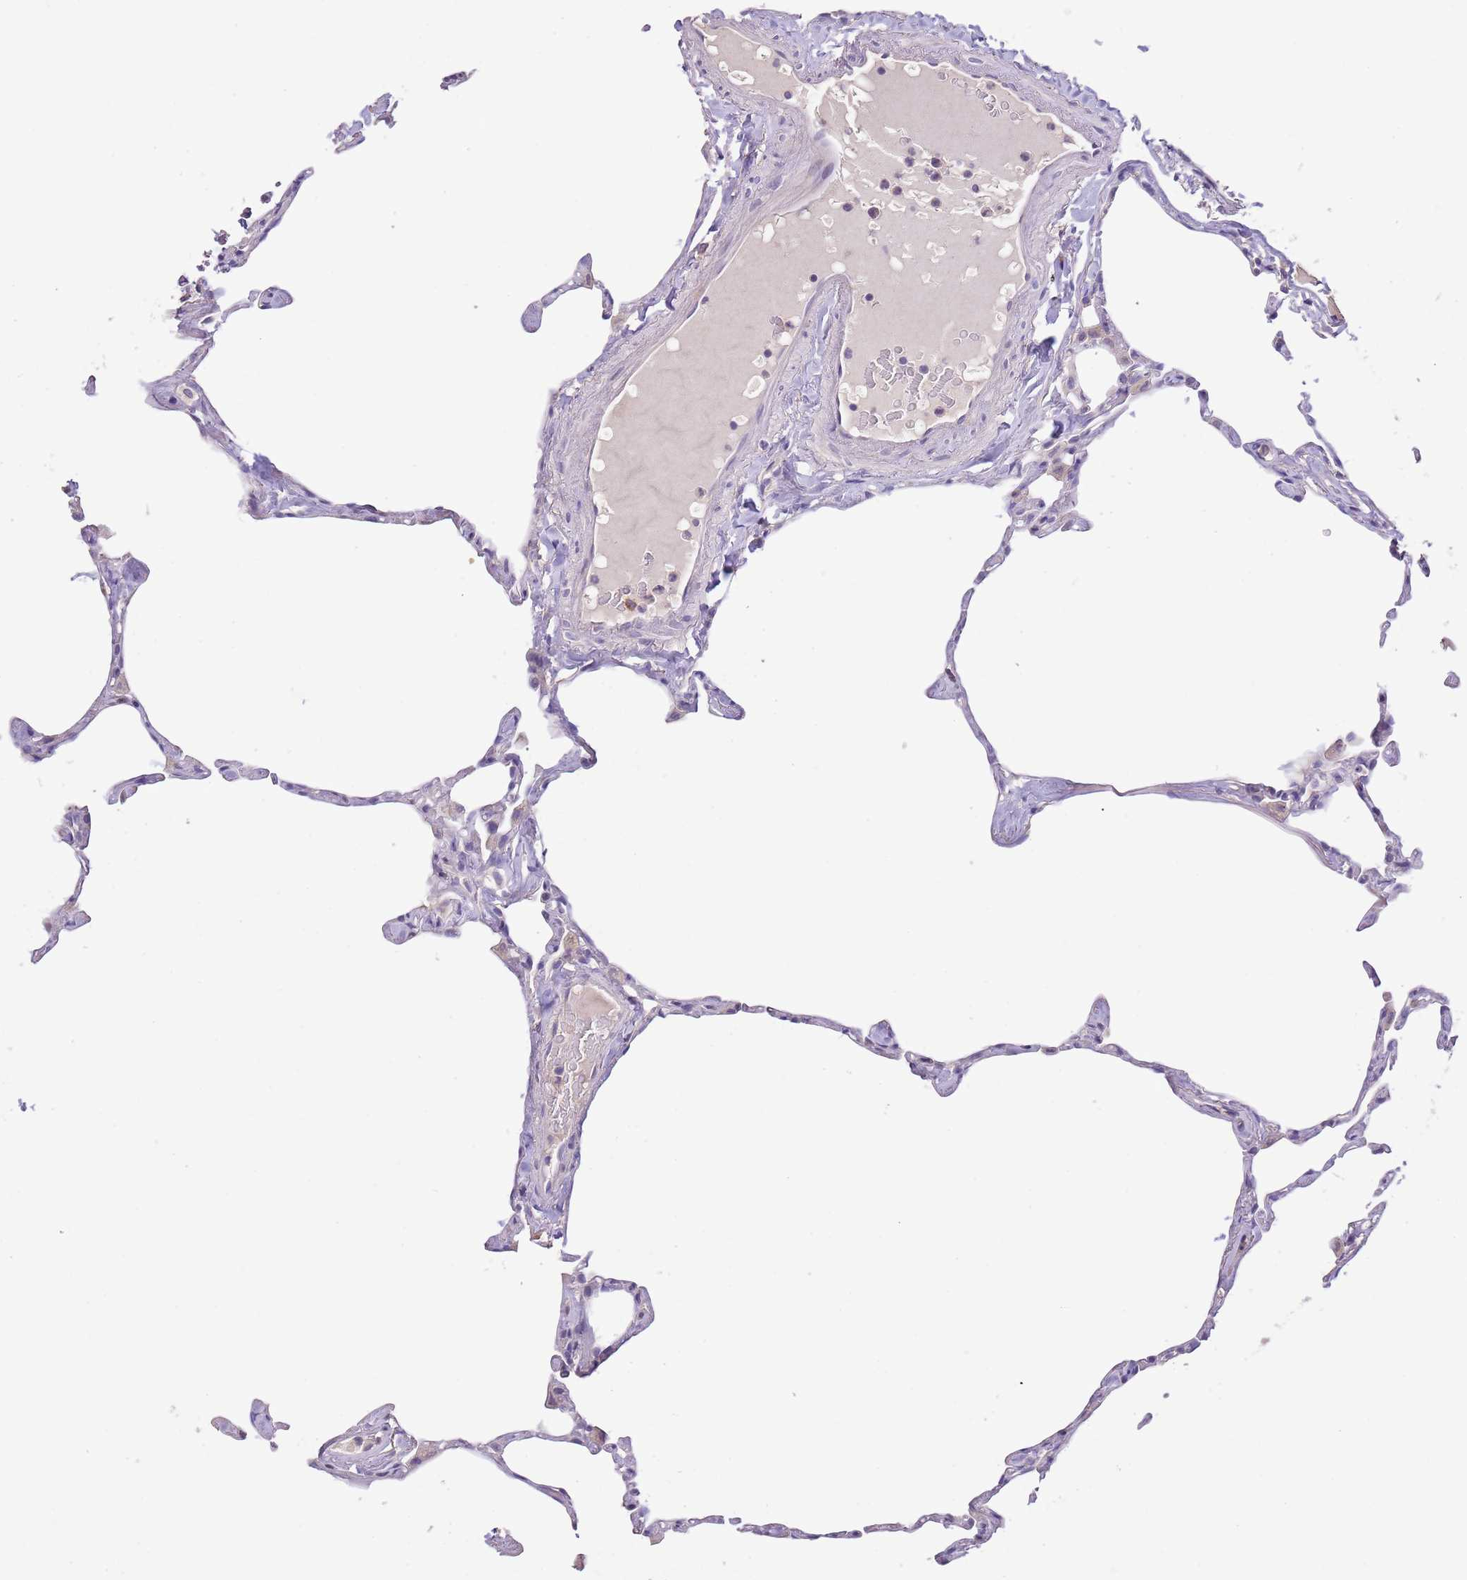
{"staining": {"intensity": "negative", "quantity": "none", "location": "none"}, "tissue": "lung", "cell_type": "Alveolar cells", "image_type": "normal", "snomed": [{"axis": "morphology", "description": "Normal tissue, NOS"}, {"axis": "topography", "description": "Lung"}], "caption": "An image of lung stained for a protein demonstrates no brown staining in alveolar cells. (Stains: DAB IHC with hematoxylin counter stain, Microscopy: brightfield microscopy at high magnification).", "gene": "ZNF658", "patient": {"sex": "male", "age": 65}}